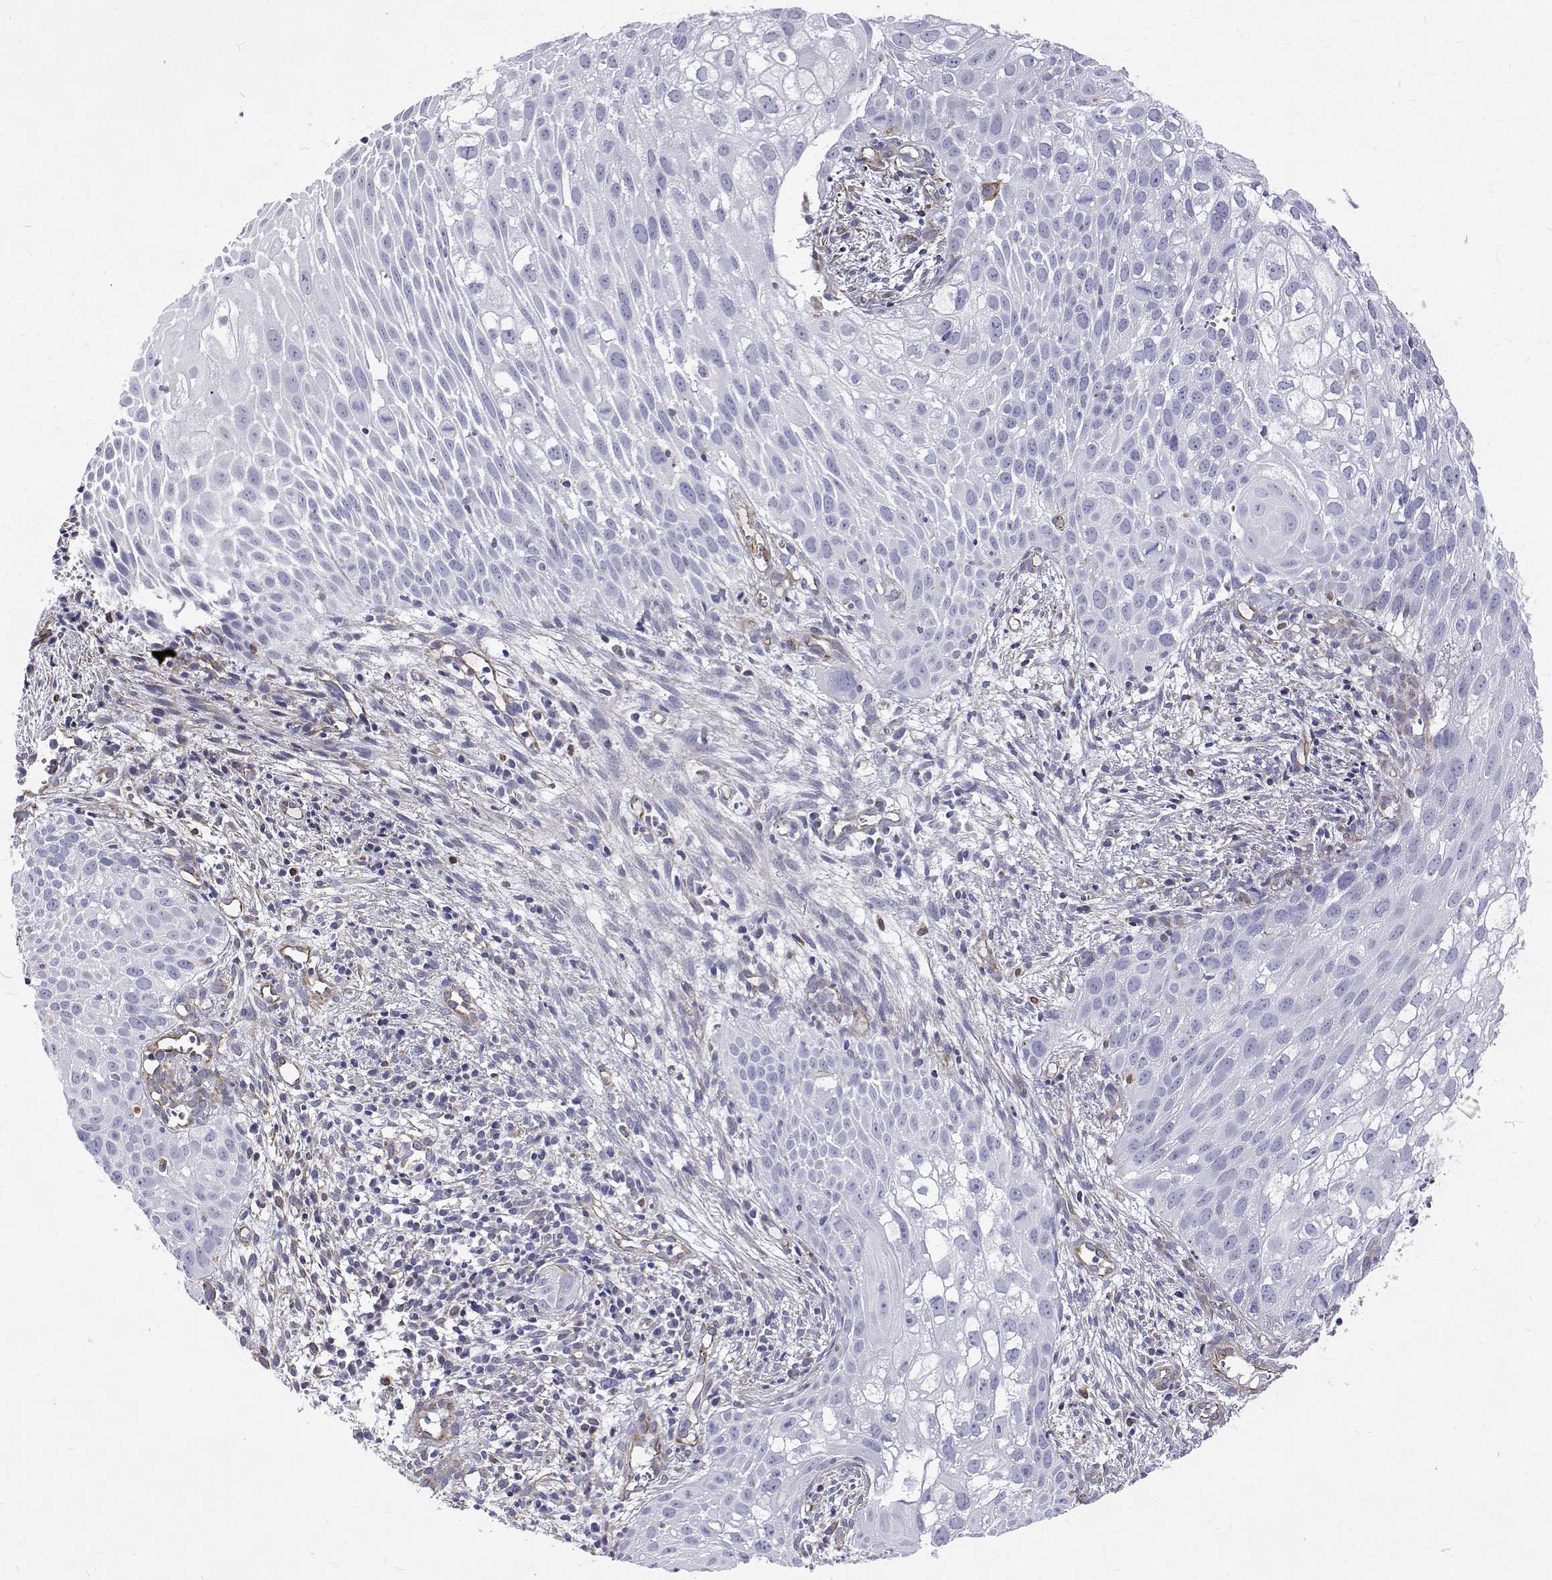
{"staining": {"intensity": "negative", "quantity": "none", "location": "none"}, "tissue": "cervical cancer", "cell_type": "Tumor cells", "image_type": "cancer", "snomed": [{"axis": "morphology", "description": "Squamous cell carcinoma, NOS"}, {"axis": "topography", "description": "Cervix"}], "caption": "Histopathology image shows no significant protein staining in tumor cells of cervical cancer.", "gene": "OPRPN", "patient": {"sex": "female", "age": 53}}